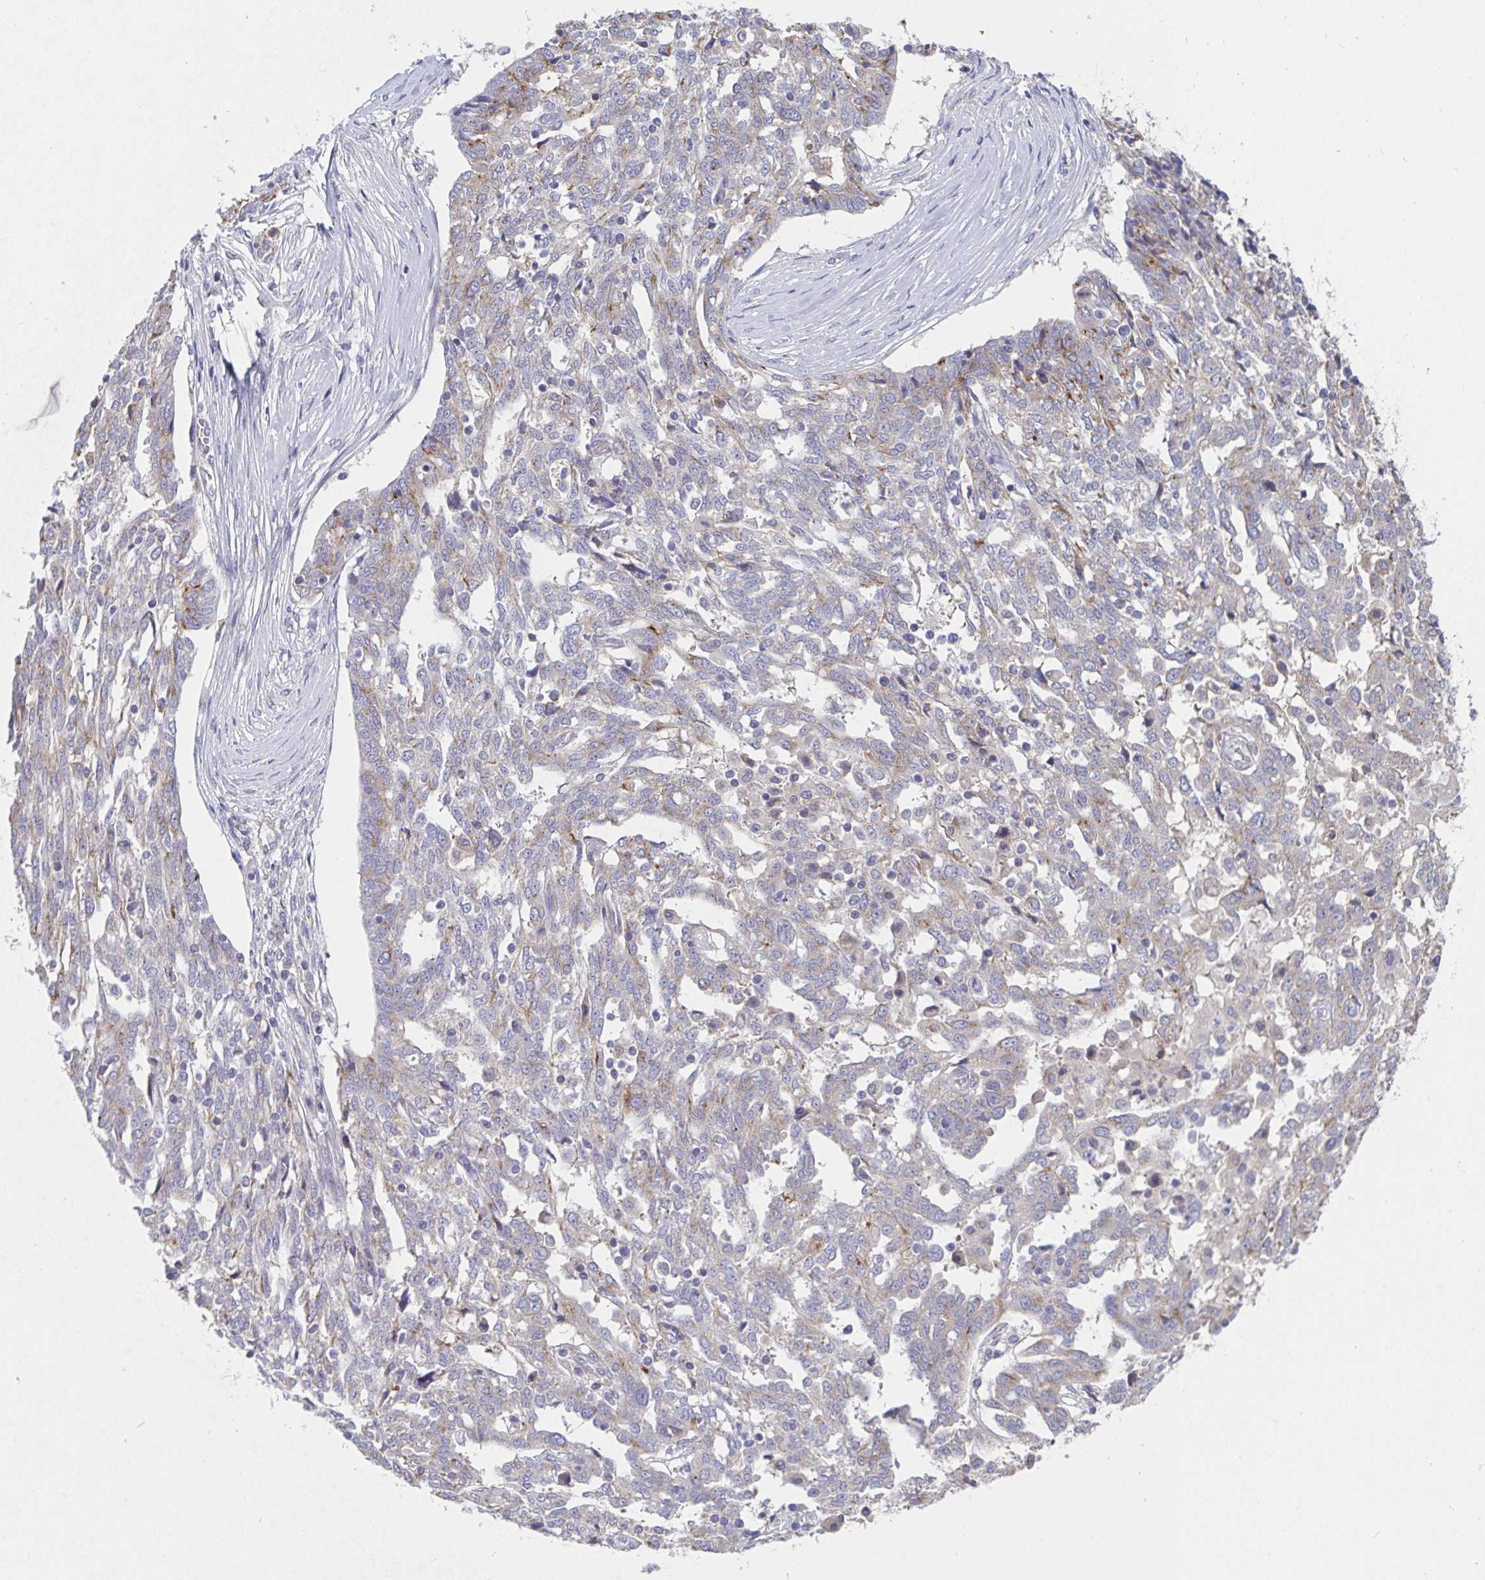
{"staining": {"intensity": "weak", "quantity": "25%-75%", "location": "cytoplasmic/membranous"}, "tissue": "ovarian cancer", "cell_type": "Tumor cells", "image_type": "cancer", "snomed": [{"axis": "morphology", "description": "Cystadenocarcinoma, serous, NOS"}, {"axis": "topography", "description": "Ovary"}], "caption": "Protein expression analysis of human ovarian cancer reveals weak cytoplasmic/membranous expression in about 25%-75% of tumor cells.", "gene": "TAS2R39", "patient": {"sex": "female", "age": 67}}